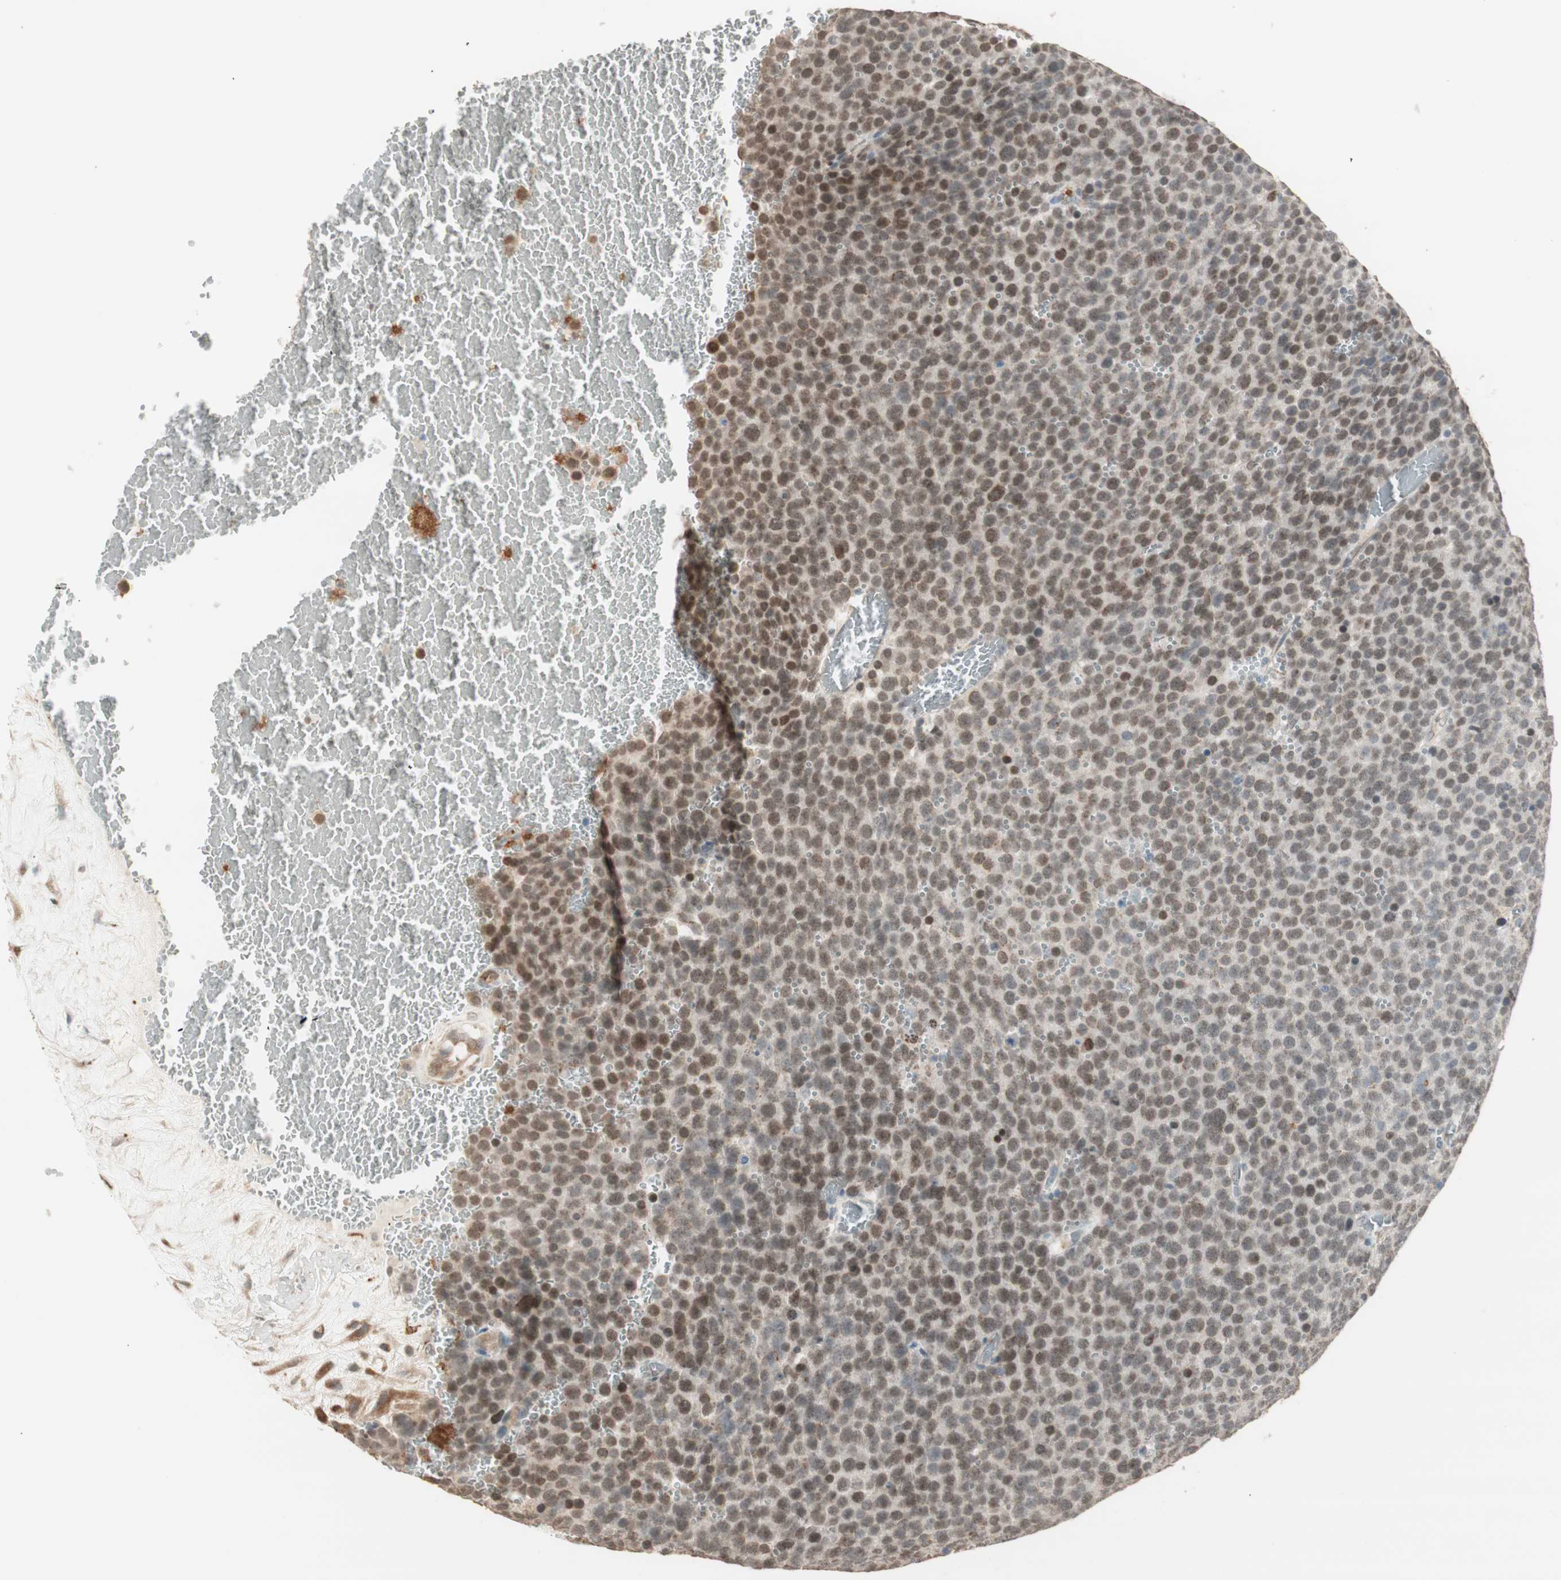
{"staining": {"intensity": "weak", "quantity": ">75%", "location": "cytoplasmic/membranous"}, "tissue": "testis cancer", "cell_type": "Tumor cells", "image_type": "cancer", "snomed": [{"axis": "morphology", "description": "Seminoma, NOS"}, {"axis": "topography", "description": "Testis"}], "caption": "Protein positivity by immunohistochemistry (IHC) exhibits weak cytoplasmic/membranous expression in about >75% of tumor cells in seminoma (testis).", "gene": "TASOR", "patient": {"sex": "male", "age": 71}}